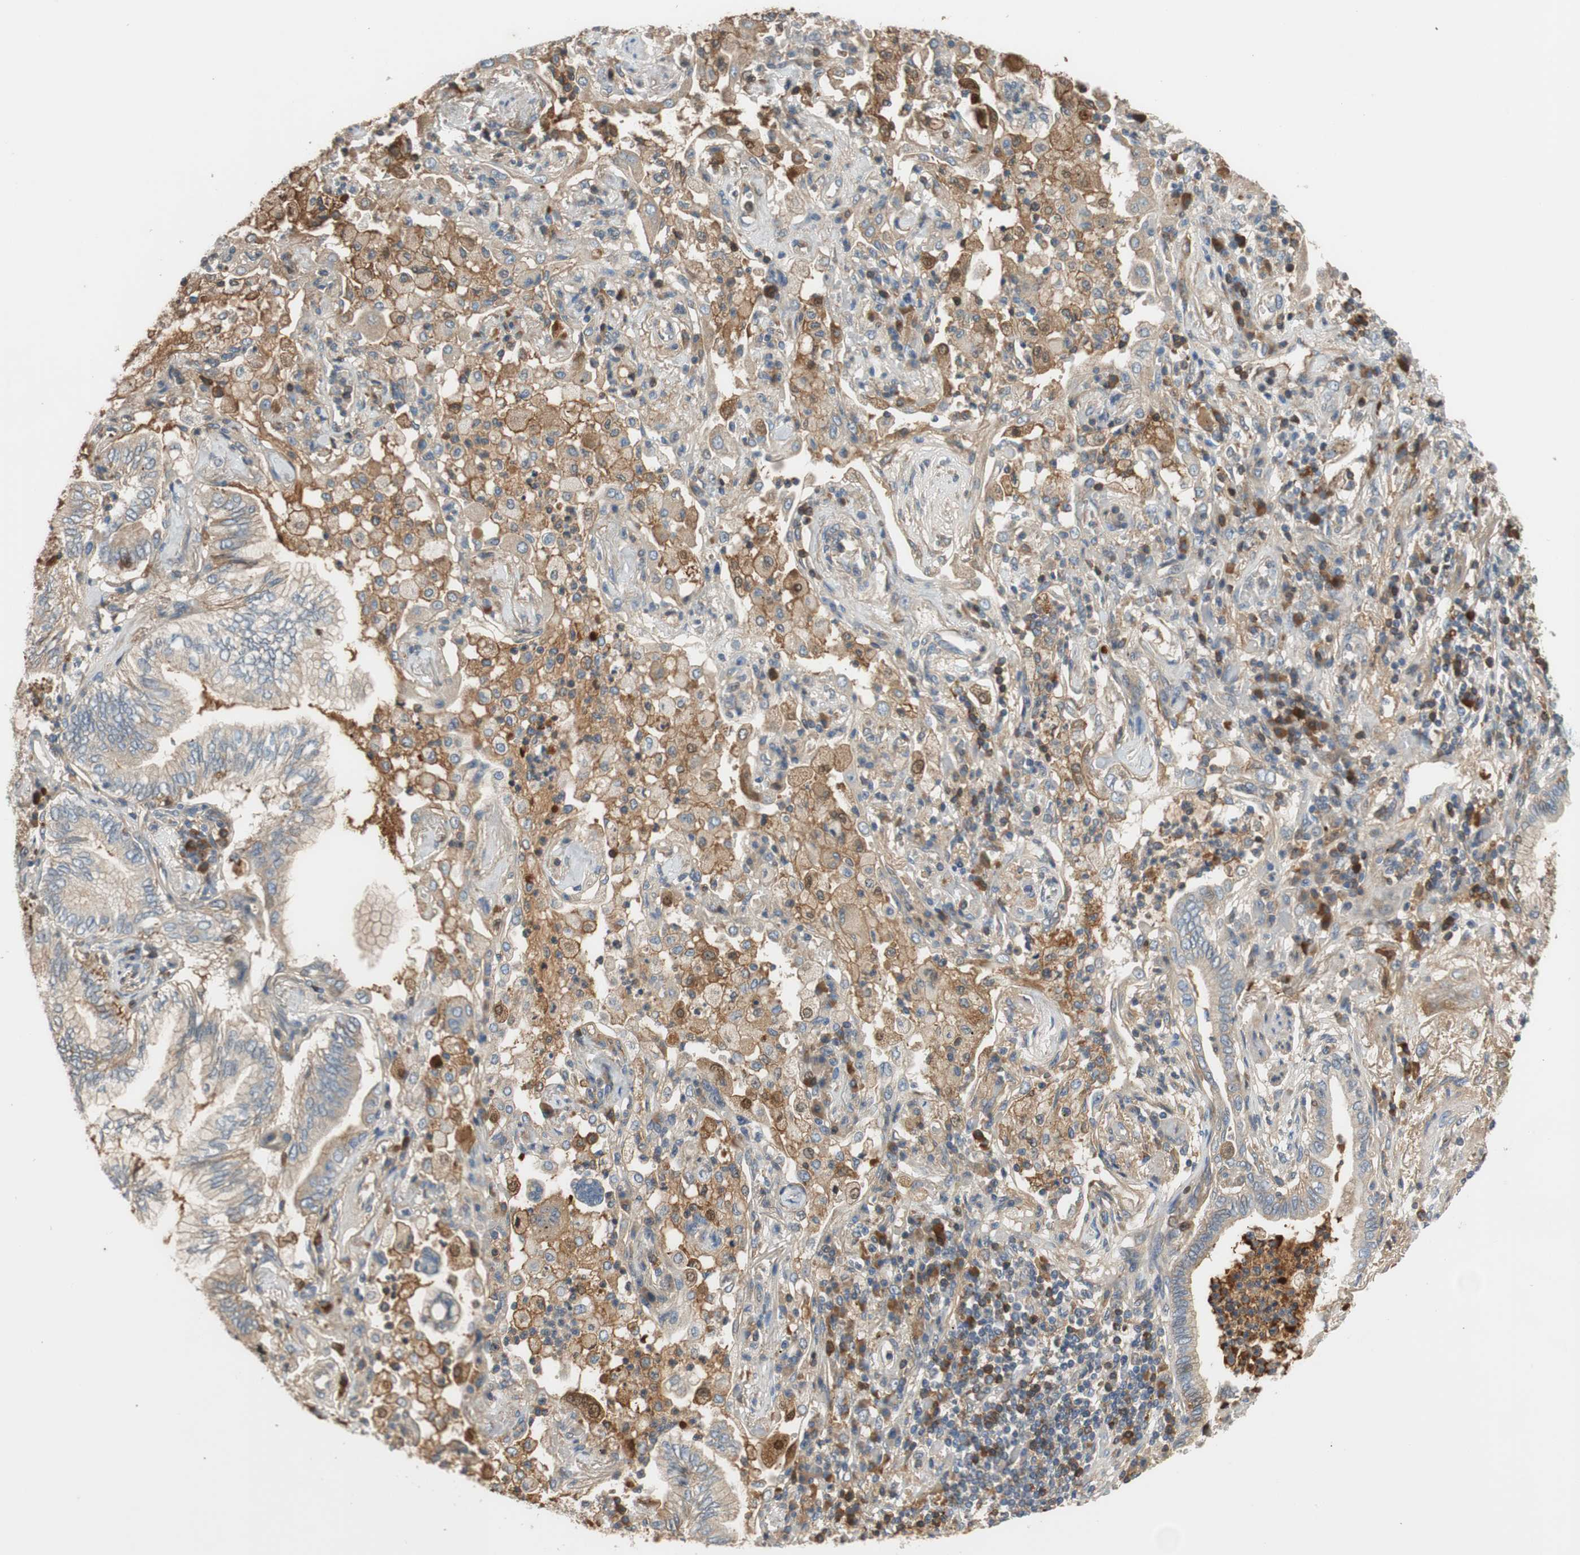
{"staining": {"intensity": "weak", "quantity": ">75%", "location": "cytoplasmic/membranous"}, "tissue": "lung cancer", "cell_type": "Tumor cells", "image_type": "cancer", "snomed": [{"axis": "morphology", "description": "Normal tissue, NOS"}, {"axis": "morphology", "description": "Adenocarcinoma, NOS"}, {"axis": "topography", "description": "Bronchus"}, {"axis": "topography", "description": "Lung"}], "caption": "Lung adenocarcinoma tissue demonstrates weak cytoplasmic/membranous expression in about >75% of tumor cells, visualized by immunohistochemistry. Immunohistochemistry (ihc) stains the protein of interest in brown and the nuclei are stained blue.", "gene": "C4A", "patient": {"sex": "female", "age": 70}}